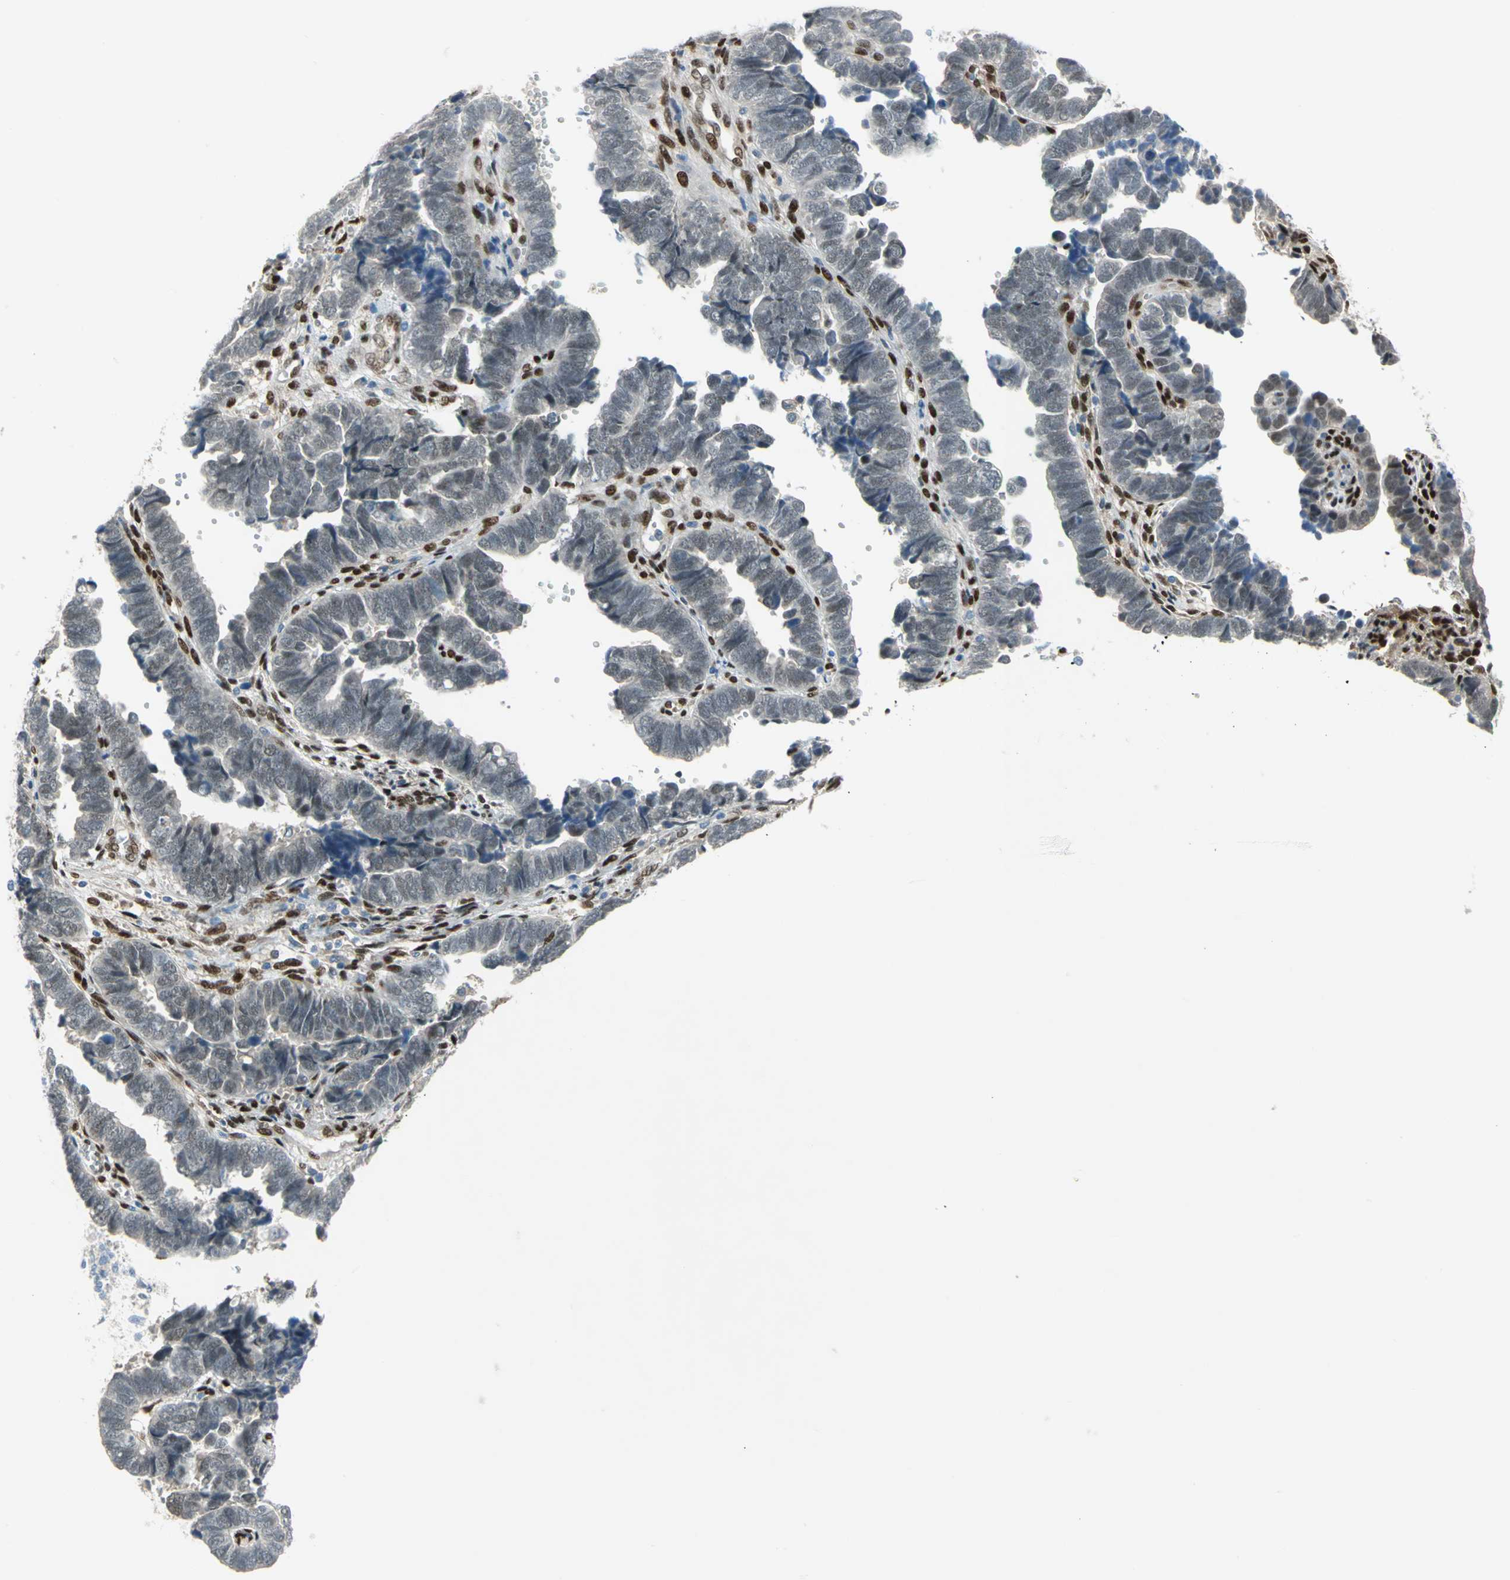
{"staining": {"intensity": "weak", "quantity": "25%-75%", "location": "cytoplasmic/membranous,nuclear"}, "tissue": "endometrial cancer", "cell_type": "Tumor cells", "image_type": "cancer", "snomed": [{"axis": "morphology", "description": "Adenocarcinoma, NOS"}, {"axis": "topography", "description": "Endometrium"}], "caption": "Endometrial adenocarcinoma stained for a protein (brown) reveals weak cytoplasmic/membranous and nuclear positive expression in approximately 25%-75% of tumor cells.", "gene": "RBFOX2", "patient": {"sex": "female", "age": 75}}